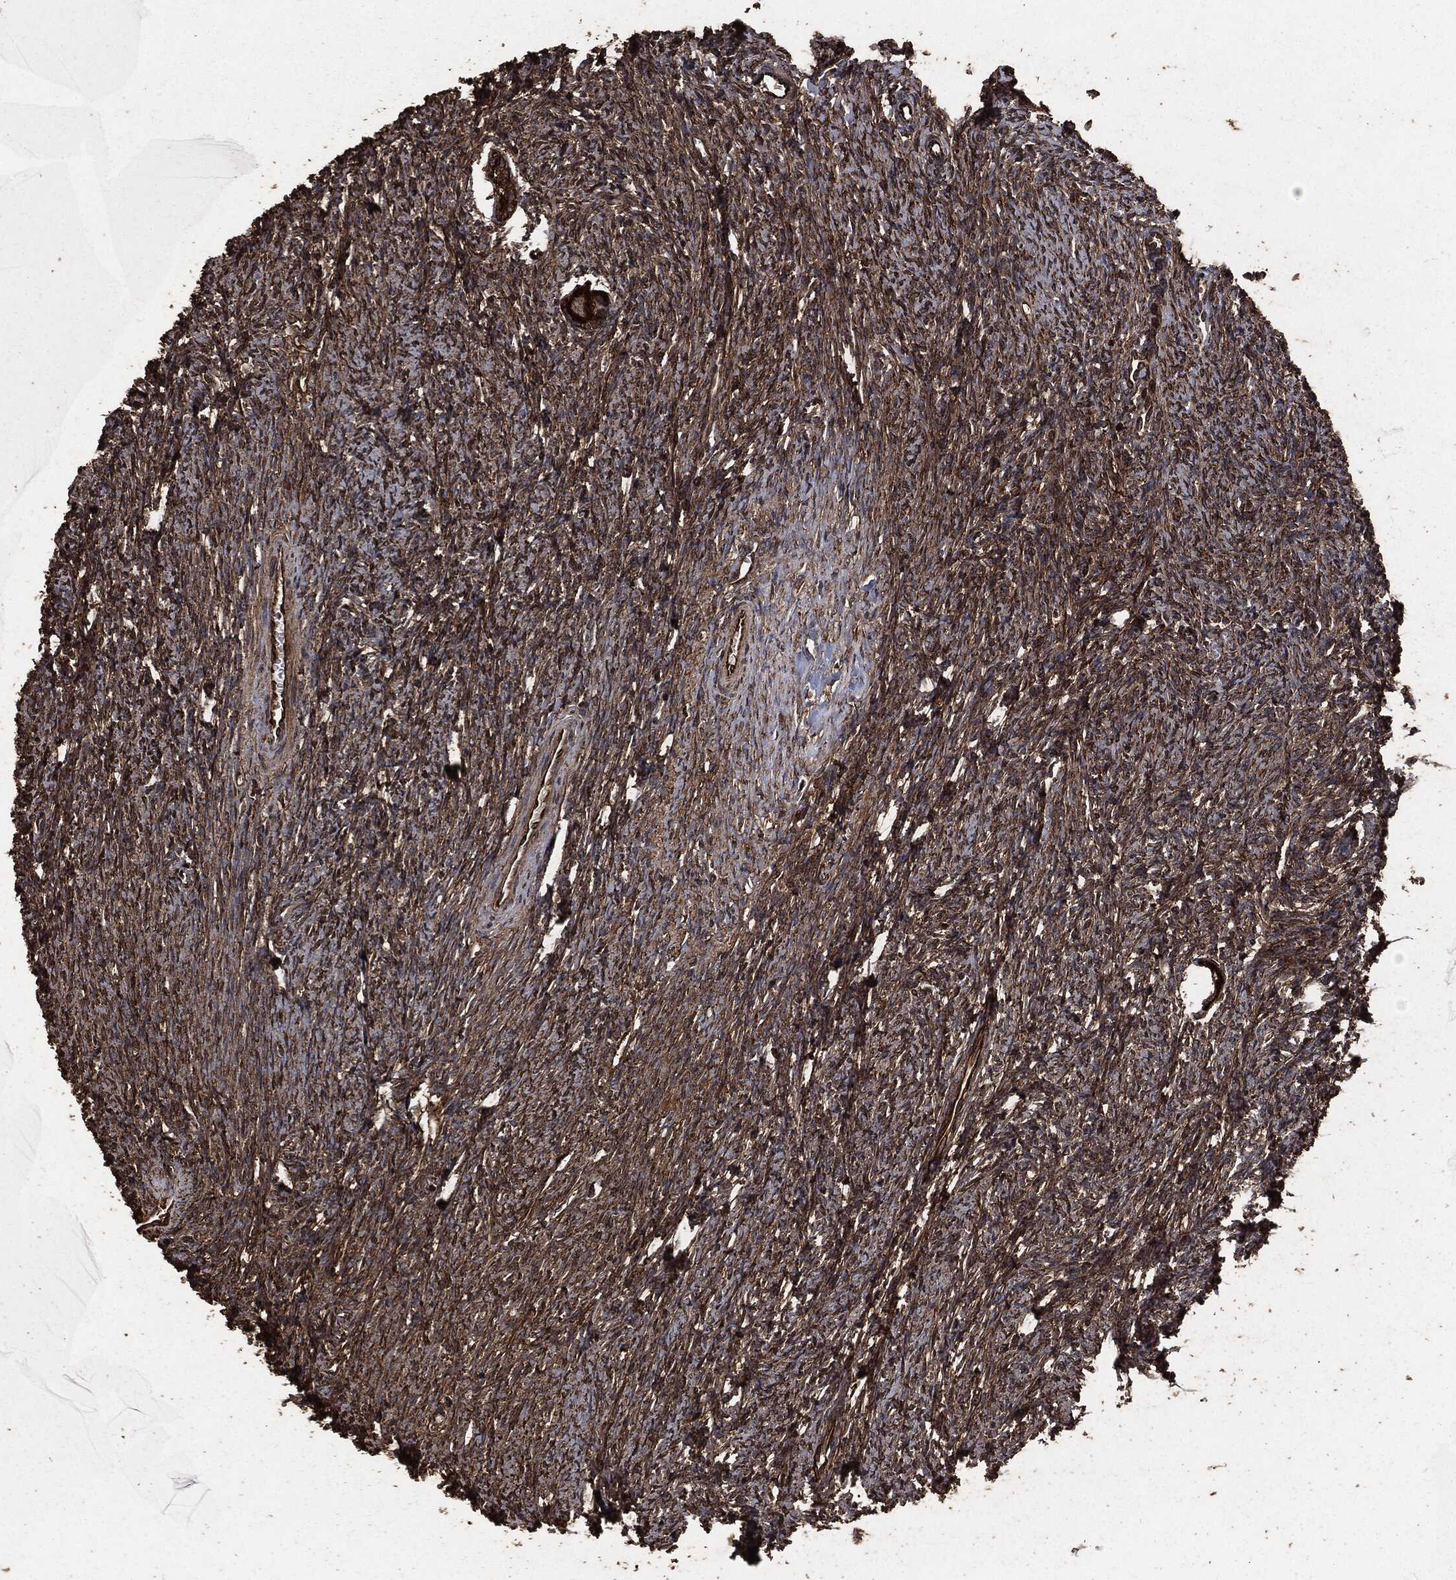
{"staining": {"intensity": "strong", "quantity": ">75%", "location": "cytoplasmic/membranous"}, "tissue": "ovary", "cell_type": "Follicle cells", "image_type": "normal", "snomed": [{"axis": "morphology", "description": "Normal tissue, NOS"}, {"axis": "topography", "description": "Fallopian tube"}, {"axis": "topography", "description": "Ovary"}], "caption": "High-magnification brightfield microscopy of benign ovary stained with DAB (brown) and counterstained with hematoxylin (blue). follicle cells exhibit strong cytoplasmic/membranous expression is seen in about>75% of cells.", "gene": "HRAS", "patient": {"sex": "female", "age": 33}}